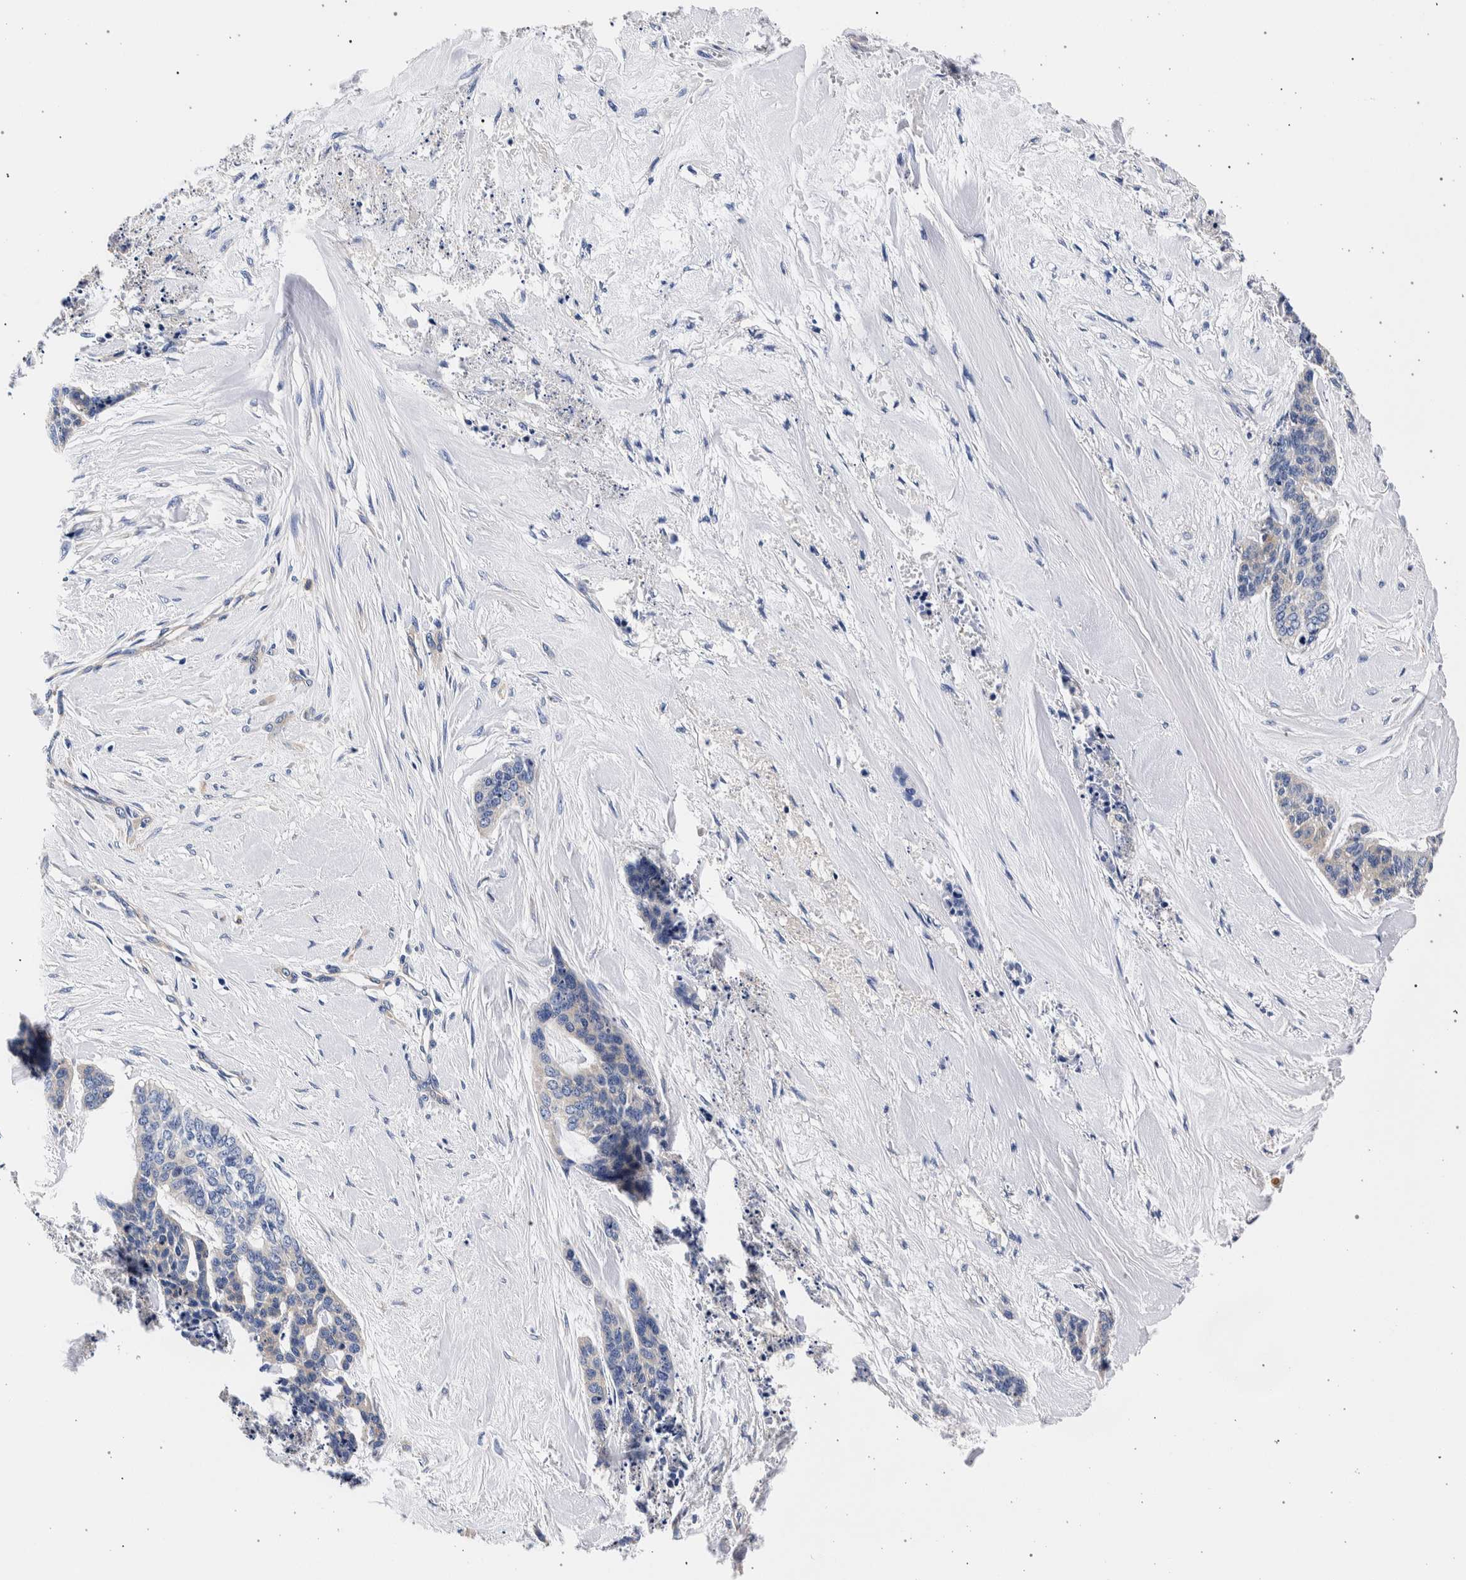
{"staining": {"intensity": "negative", "quantity": "none", "location": "none"}, "tissue": "skin cancer", "cell_type": "Tumor cells", "image_type": "cancer", "snomed": [{"axis": "morphology", "description": "Basal cell carcinoma"}, {"axis": "topography", "description": "Skin"}], "caption": "High power microscopy image of an immunohistochemistry (IHC) histopathology image of skin cancer (basal cell carcinoma), revealing no significant expression in tumor cells.", "gene": "NIBAN2", "patient": {"sex": "female", "age": 64}}